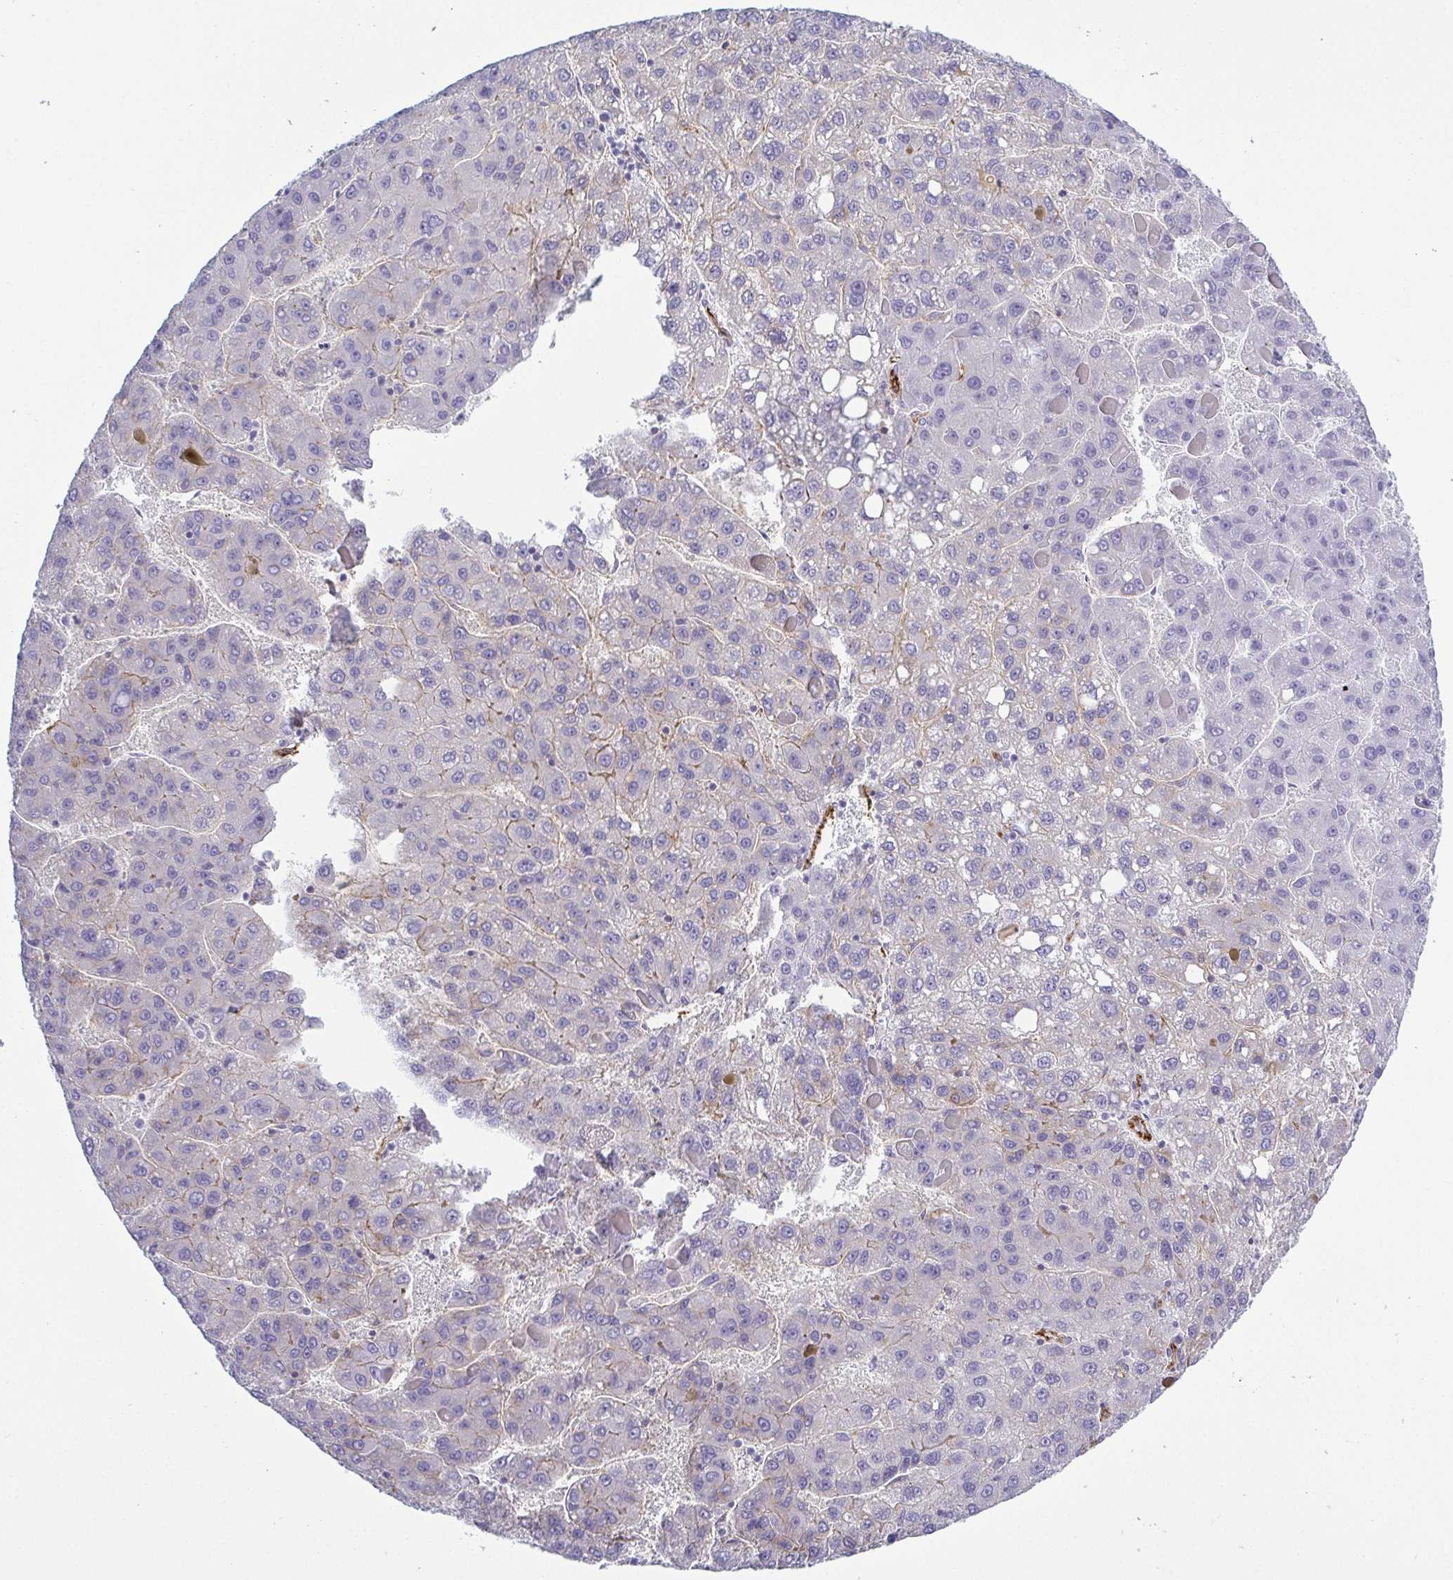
{"staining": {"intensity": "negative", "quantity": "none", "location": "none"}, "tissue": "liver cancer", "cell_type": "Tumor cells", "image_type": "cancer", "snomed": [{"axis": "morphology", "description": "Carcinoma, Hepatocellular, NOS"}, {"axis": "topography", "description": "Liver"}], "caption": "DAB immunohistochemical staining of human liver hepatocellular carcinoma exhibits no significant positivity in tumor cells. The staining was performed using DAB to visualize the protein expression in brown, while the nuclei were stained in blue with hematoxylin (Magnification: 20x).", "gene": "LIMA1", "patient": {"sex": "female", "age": 82}}